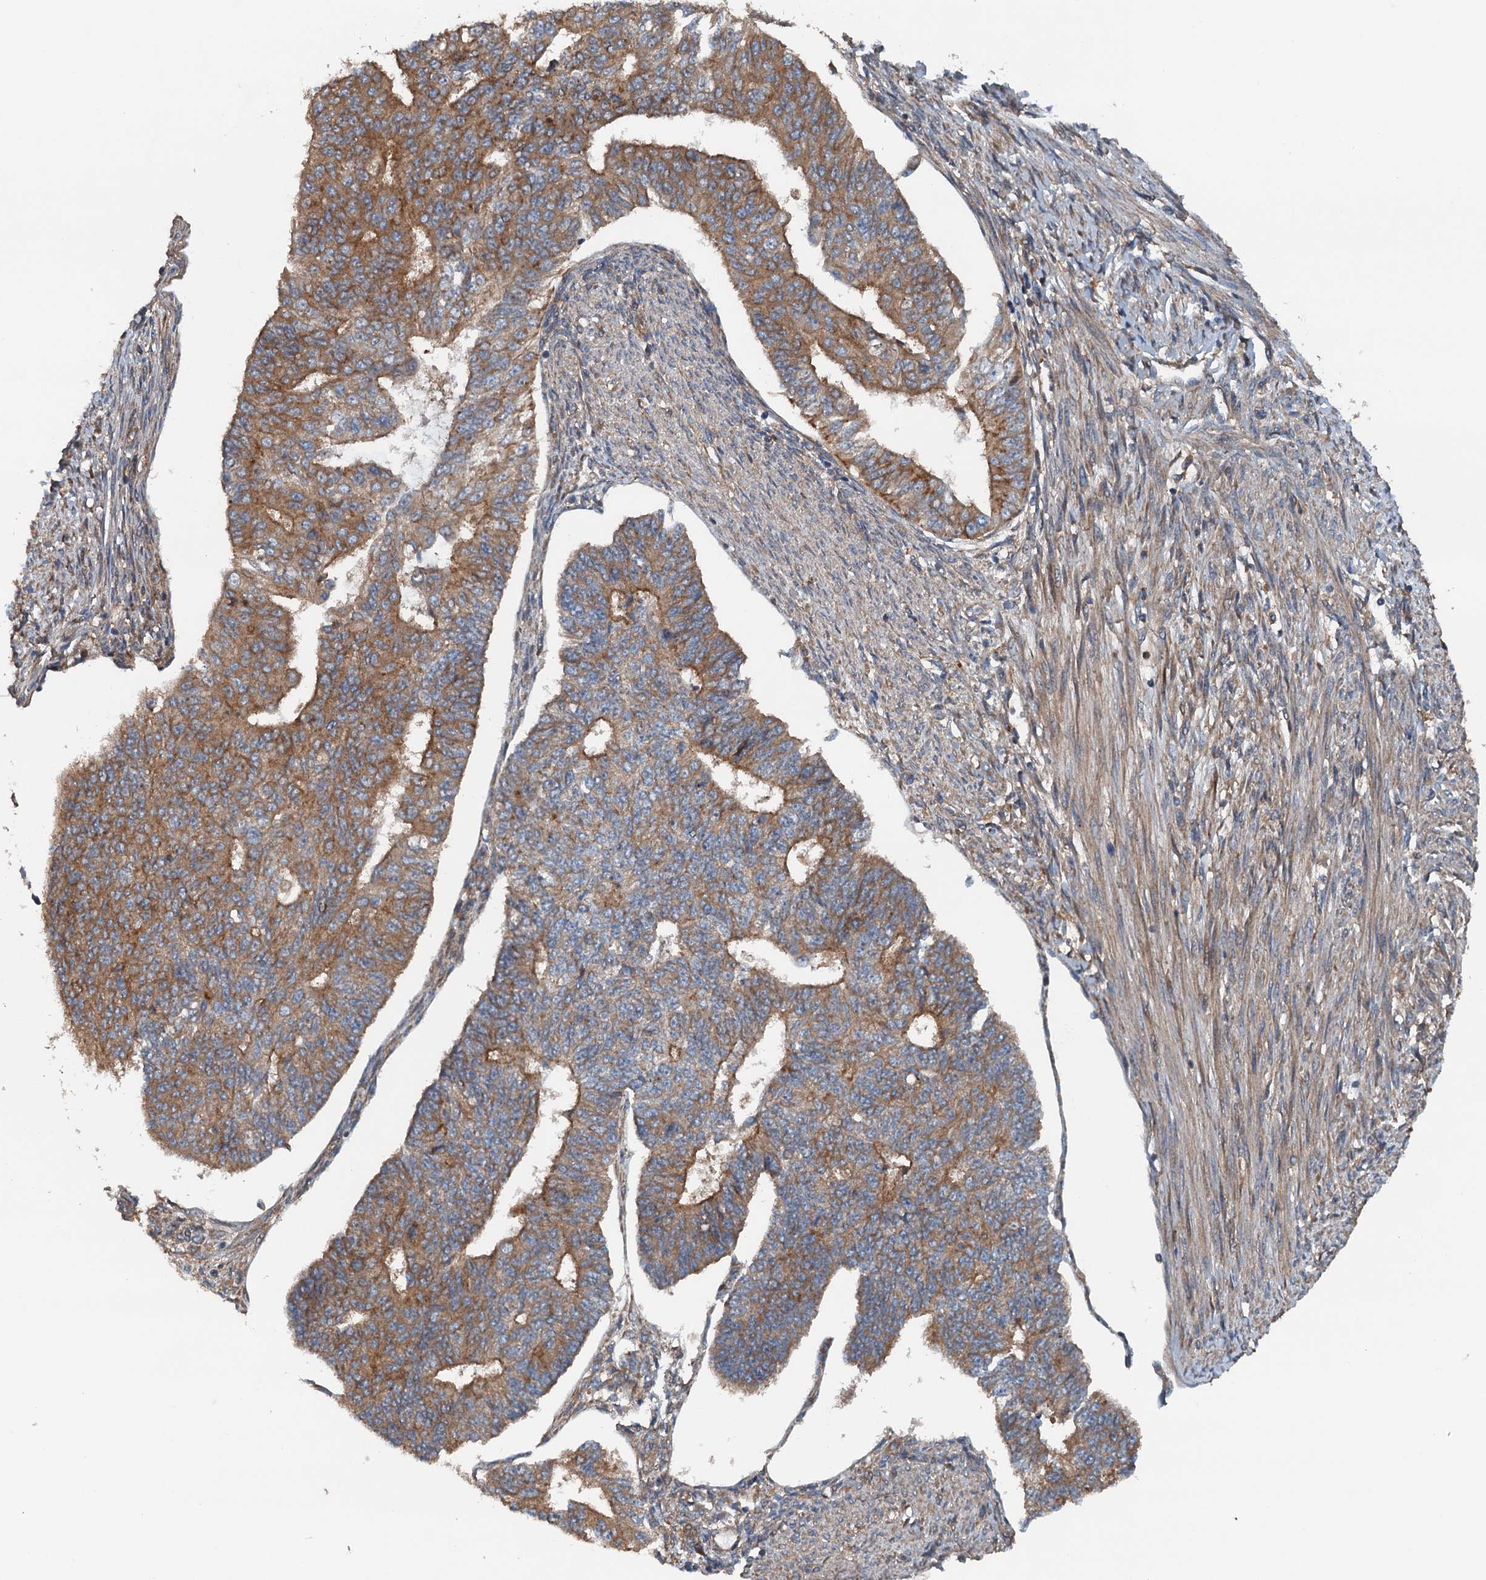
{"staining": {"intensity": "moderate", "quantity": "25%-75%", "location": "cytoplasmic/membranous"}, "tissue": "endometrial cancer", "cell_type": "Tumor cells", "image_type": "cancer", "snomed": [{"axis": "morphology", "description": "Adenocarcinoma, NOS"}, {"axis": "topography", "description": "Endometrium"}], "caption": "Endometrial adenocarcinoma was stained to show a protein in brown. There is medium levels of moderate cytoplasmic/membranous staining in about 25%-75% of tumor cells. (IHC, brightfield microscopy, high magnification).", "gene": "COG3", "patient": {"sex": "female", "age": 32}}